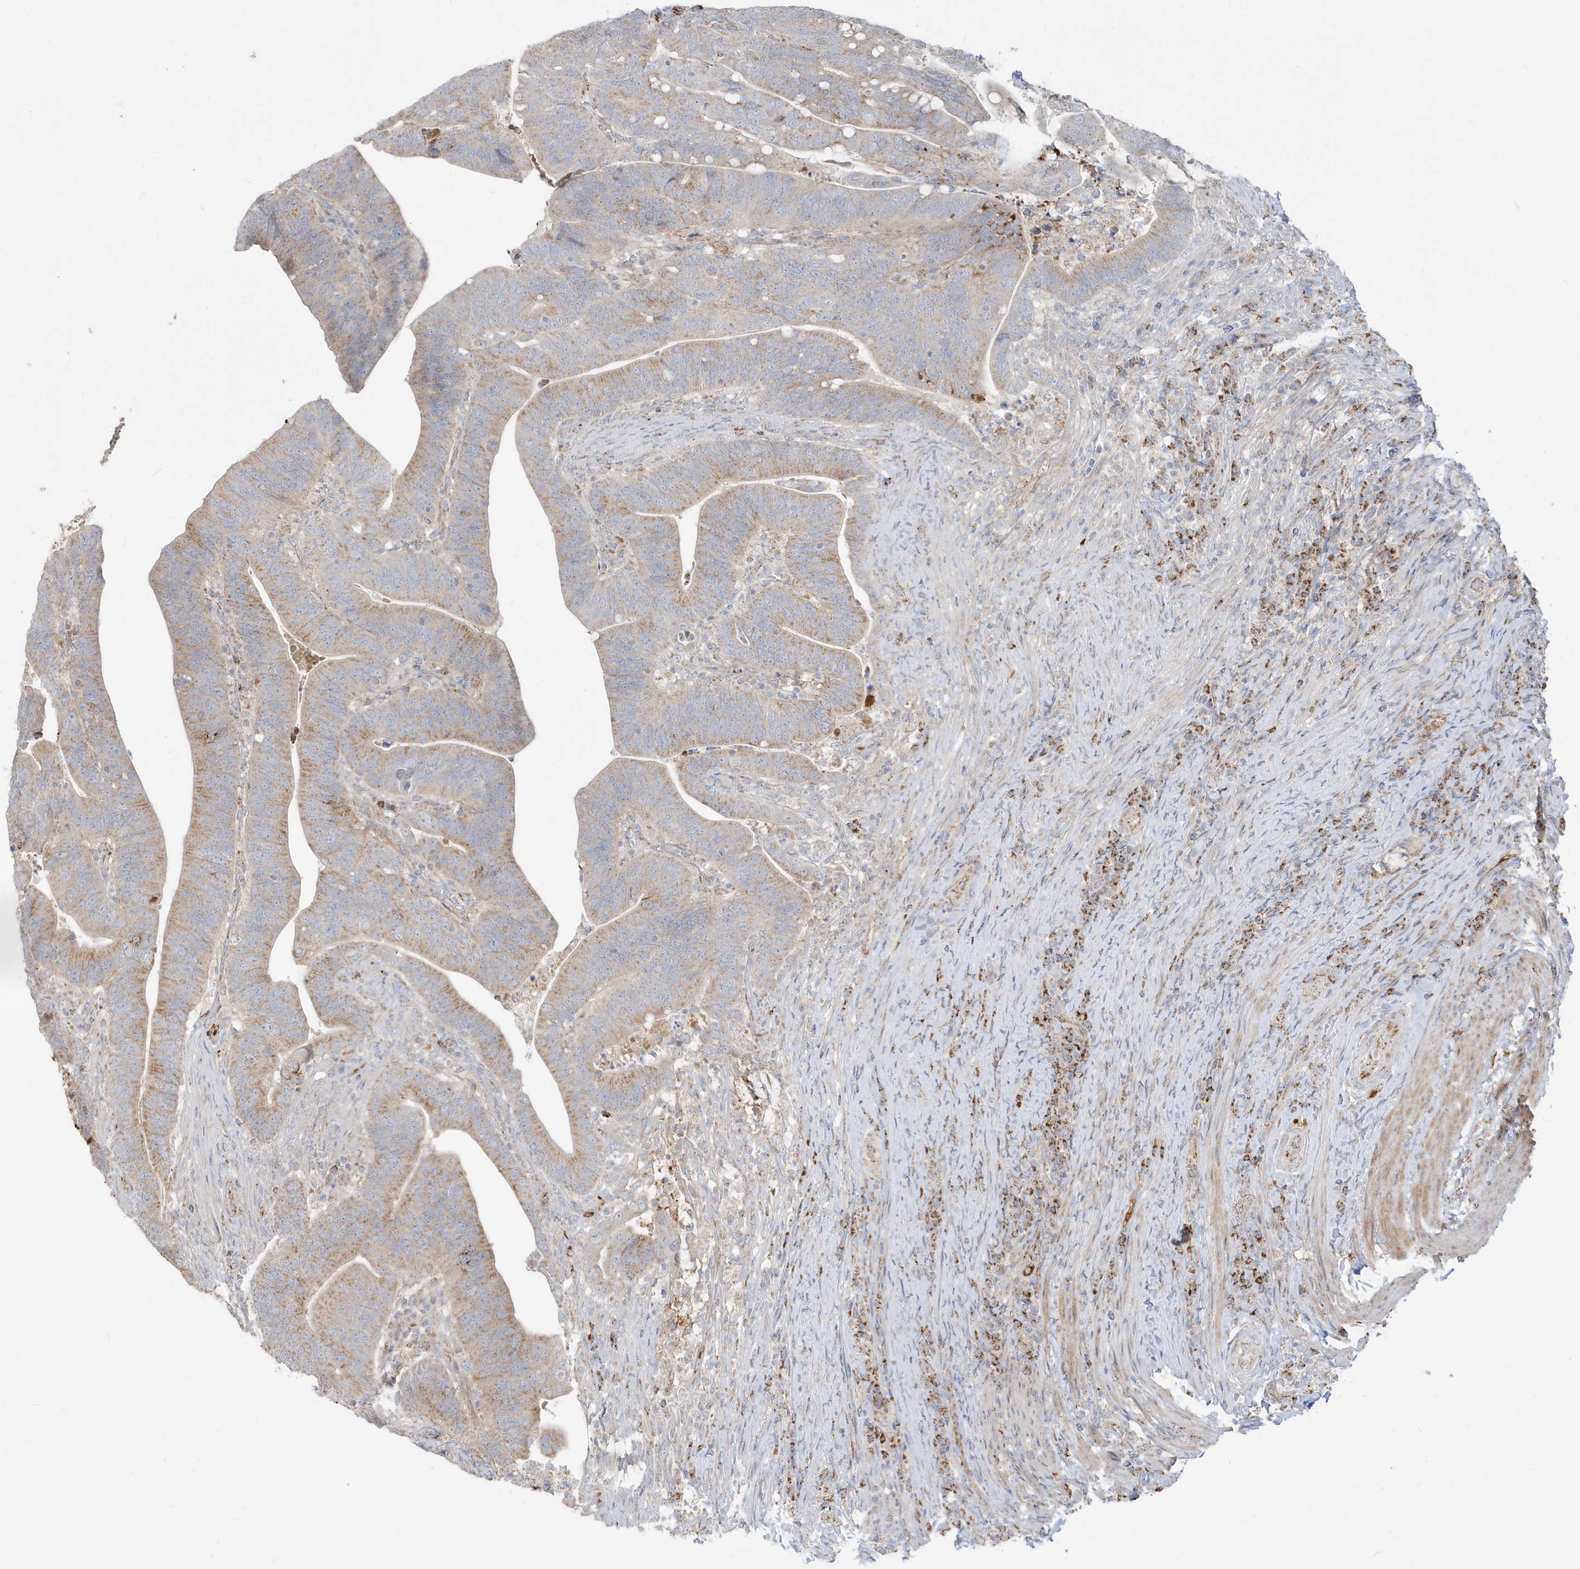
{"staining": {"intensity": "weak", "quantity": ">75%", "location": "cytoplasmic/membranous"}, "tissue": "colorectal cancer", "cell_type": "Tumor cells", "image_type": "cancer", "snomed": [{"axis": "morphology", "description": "Adenocarcinoma, NOS"}, {"axis": "topography", "description": "Colon"}], "caption": "Colorectal adenocarcinoma was stained to show a protein in brown. There is low levels of weak cytoplasmic/membranous staining in about >75% of tumor cells. The staining is performed using DAB (3,3'-diaminobenzidine) brown chromogen to label protein expression. The nuclei are counter-stained blue using hematoxylin.", "gene": "IFT57", "patient": {"sex": "female", "age": 66}}